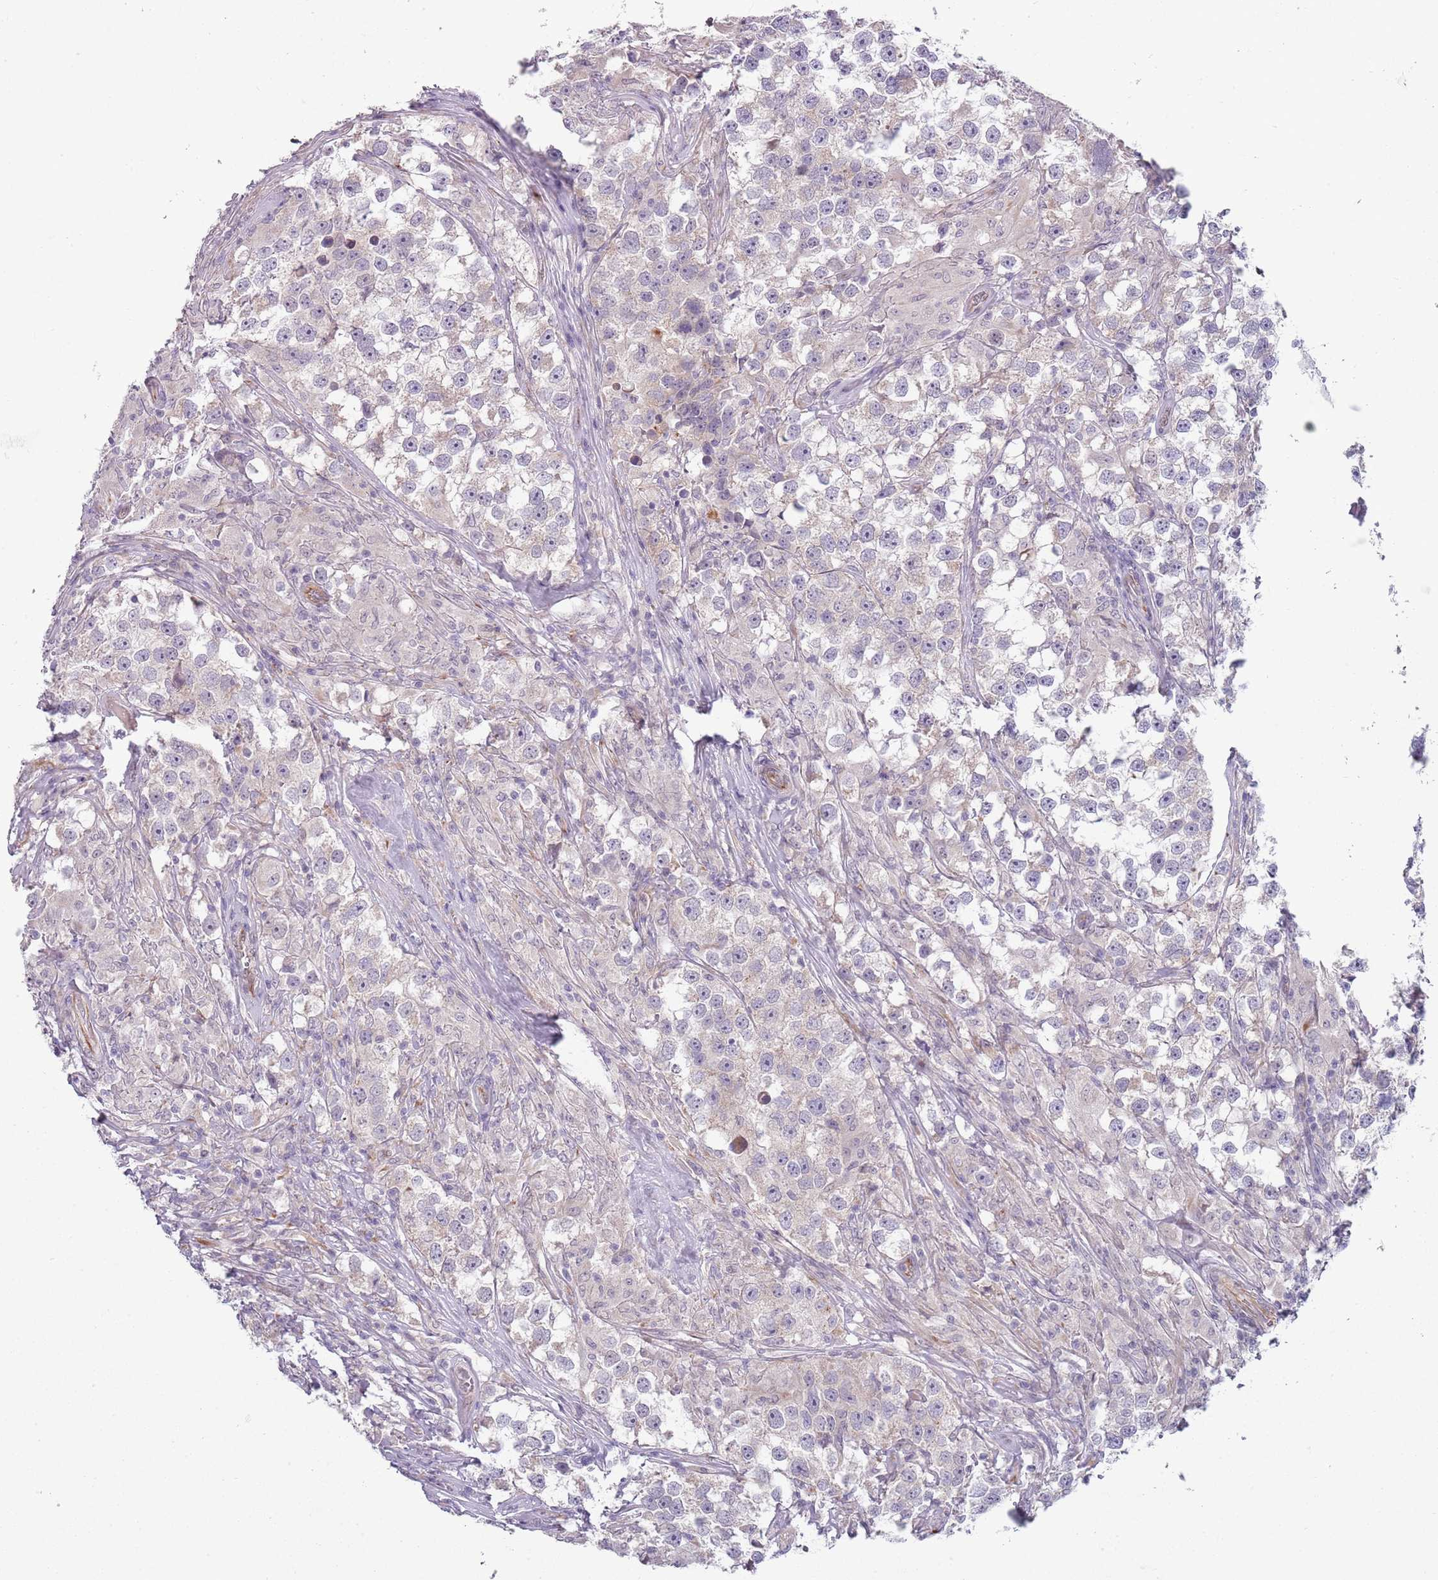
{"staining": {"intensity": "negative", "quantity": "none", "location": "none"}, "tissue": "testis cancer", "cell_type": "Tumor cells", "image_type": "cancer", "snomed": [{"axis": "morphology", "description": "Seminoma, NOS"}, {"axis": "topography", "description": "Testis"}], "caption": "Photomicrograph shows no protein expression in tumor cells of seminoma (testis) tissue.", "gene": "NBPF3", "patient": {"sex": "male", "age": 46}}